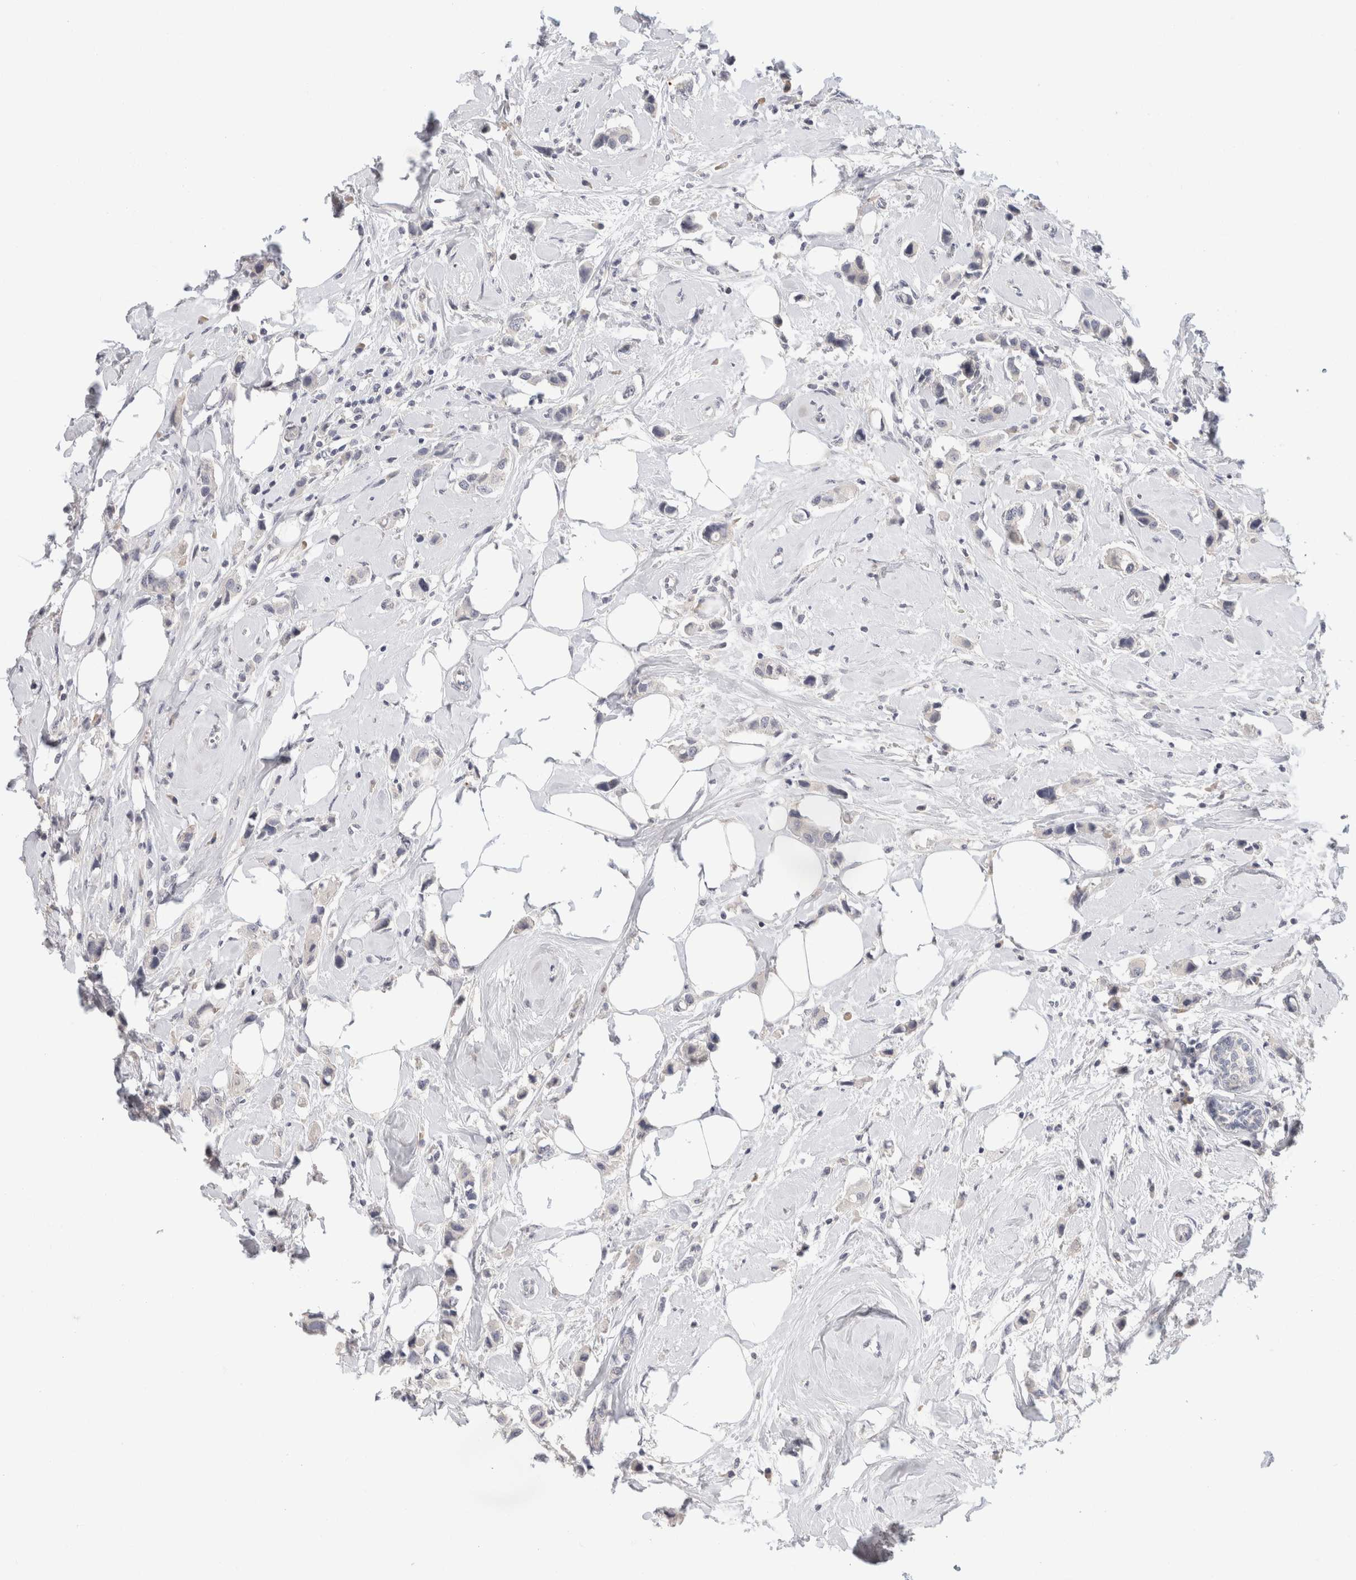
{"staining": {"intensity": "negative", "quantity": "none", "location": "none"}, "tissue": "breast cancer", "cell_type": "Tumor cells", "image_type": "cancer", "snomed": [{"axis": "morphology", "description": "Normal tissue, NOS"}, {"axis": "morphology", "description": "Duct carcinoma"}, {"axis": "topography", "description": "Breast"}], "caption": "Tumor cells are negative for protein expression in human breast cancer (infiltrating ductal carcinoma). Nuclei are stained in blue.", "gene": "CHRM4", "patient": {"sex": "female", "age": 50}}